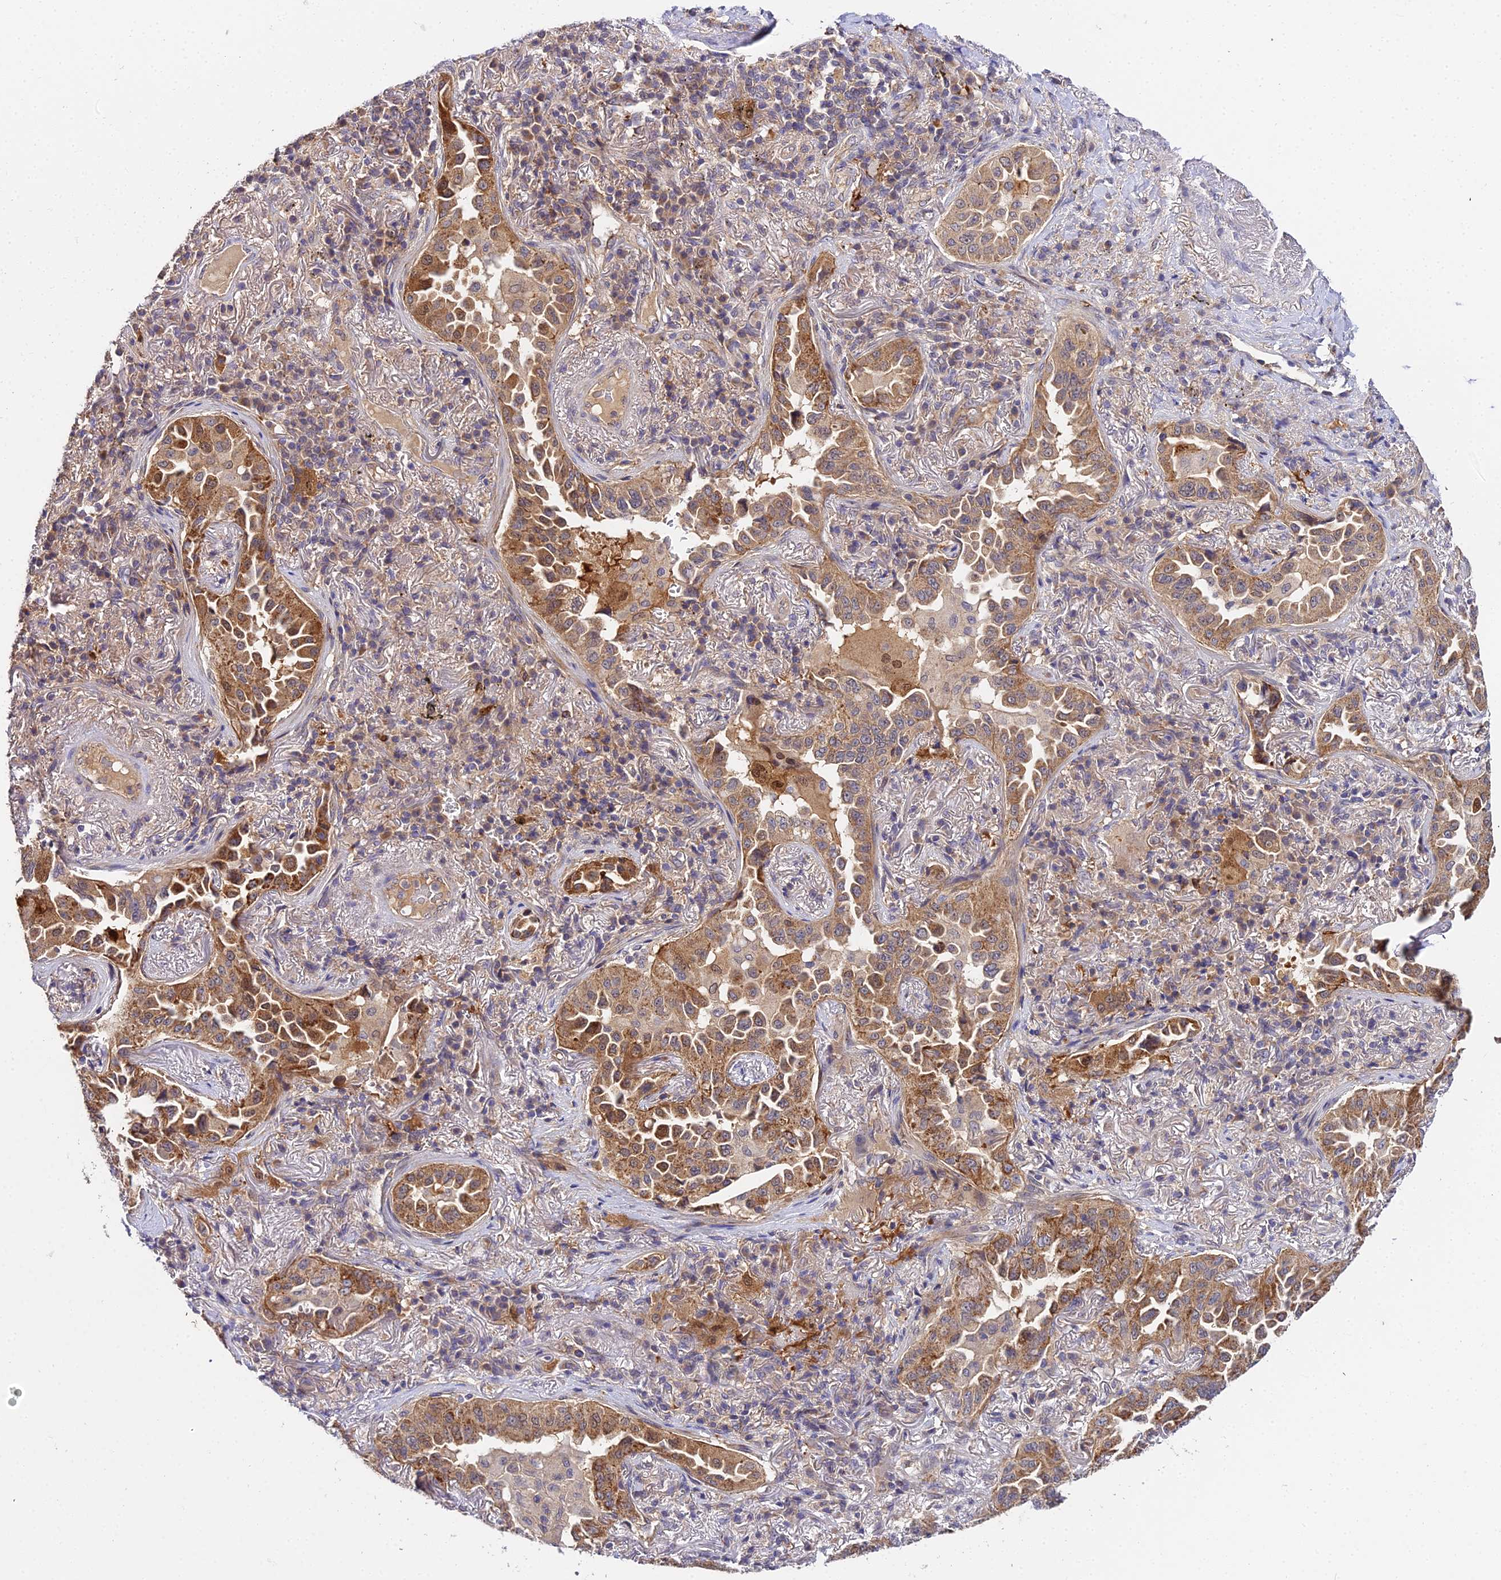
{"staining": {"intensity": "moderate", "quantity": ">75%", "location": "cytoplasmic/membranous"}, "tissue": "lung cancer", "cell_type": "Tumor cells", "image_type": "cancer", "snomed": [{"axis": "morphology", "description": "Adenocarcinoma, NOS"}, {"axis": "topography", "description": "Lung"}], "caption": "An image of human lung cancer stained for a protein demonstrates moderate cytoplasmic/membranous brown staining in tumor cells. (IHC, brightfield microscopy, high magnification).", "gene": "ZBED8", "patient": {"sex": "female", "age": 69}}